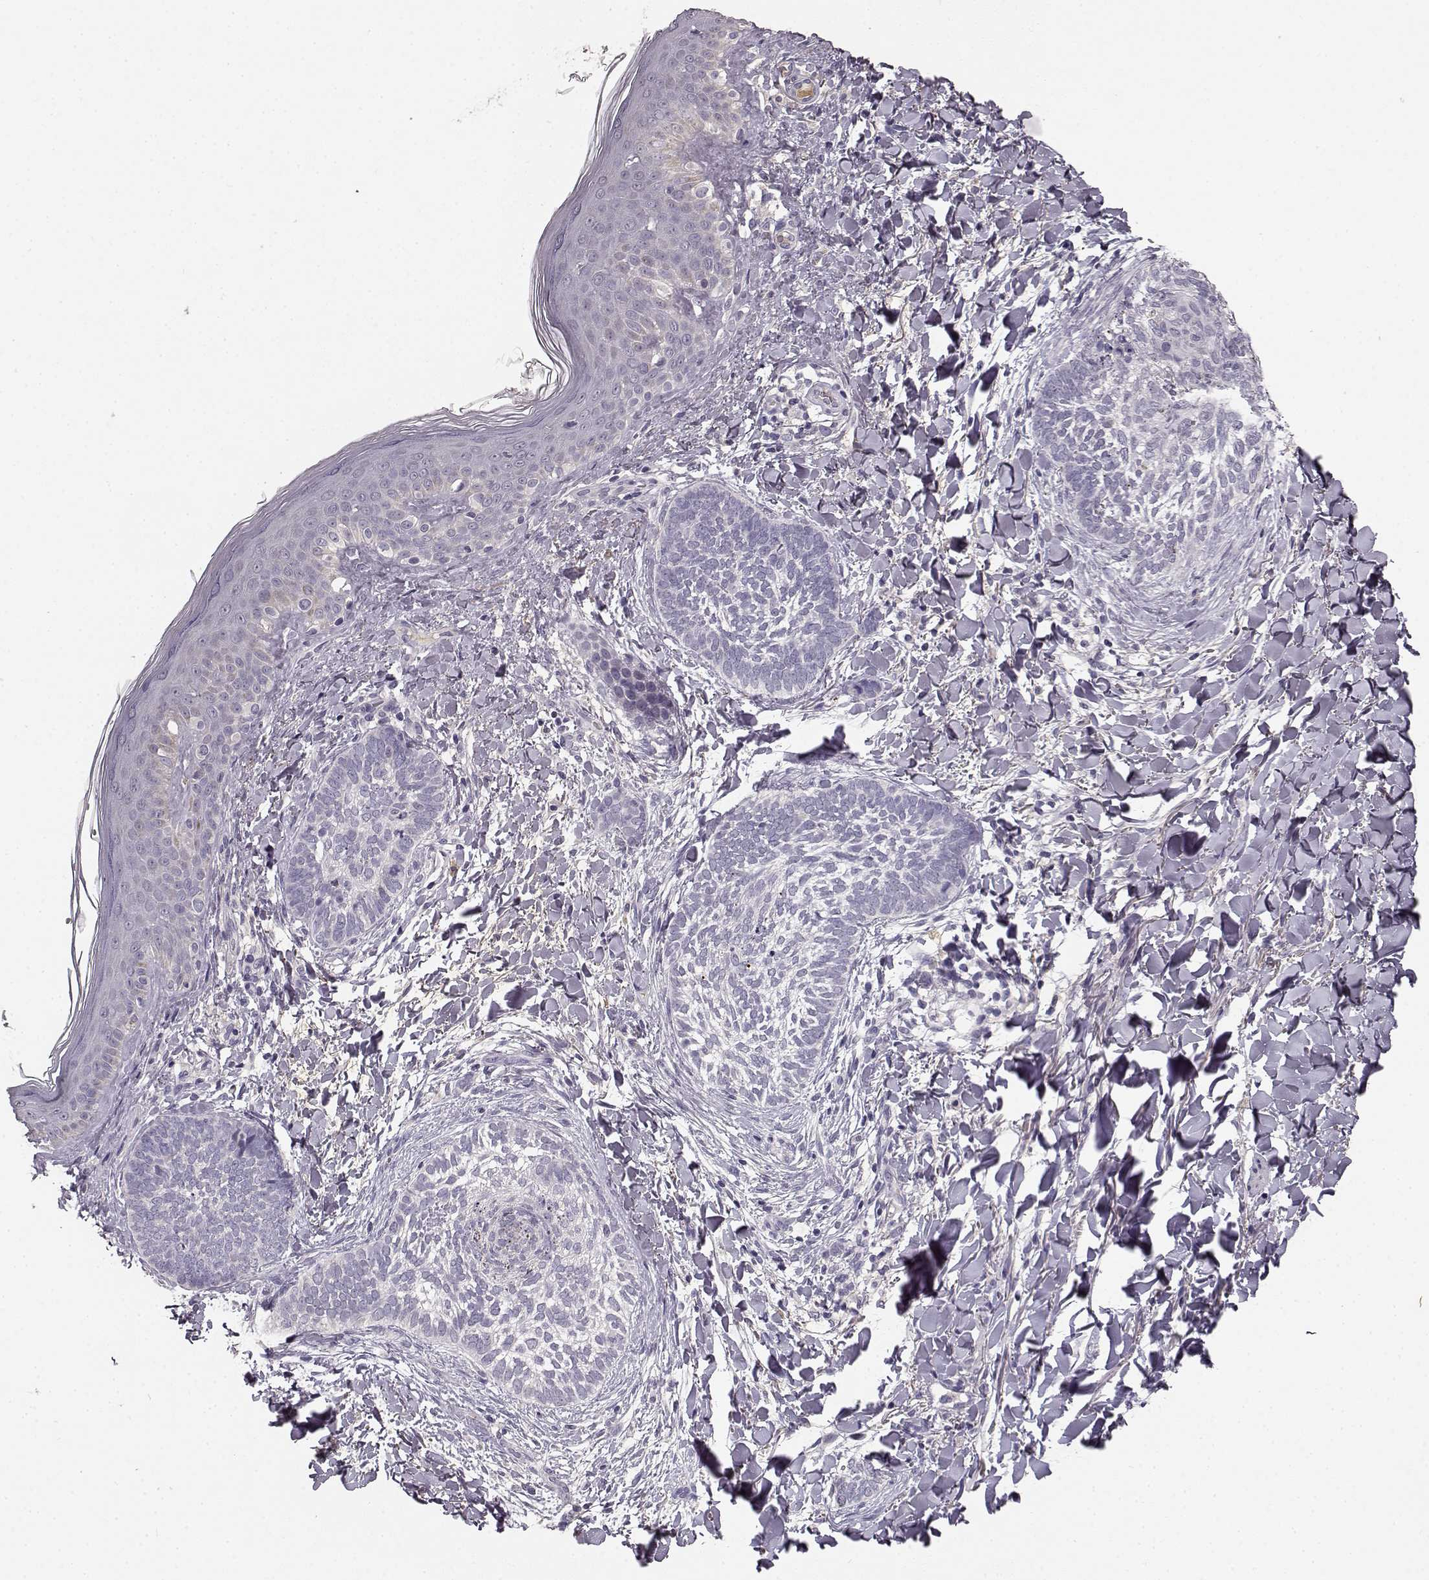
{"staining": {"intensity": "negative", "quantity": "none", "location": "none"}, "tissue": "skin cancer", "cell_type": "Tumor cells", "image_type": "cancer", "snomed": [{"axis": "morphology", "description": "Normal tissue, NOS"}, {"axis": "morphology", "description": "Basal cell carcinoma"}, {"axis": "topography", "description": "Skin"}], "caption": "Skin basal cell carcinoma stained for a protein using immunohistochemistry shows no staining tumor cells.", "gene": "YJEFN3", "patient": {"sex": "male", "age": 46}}